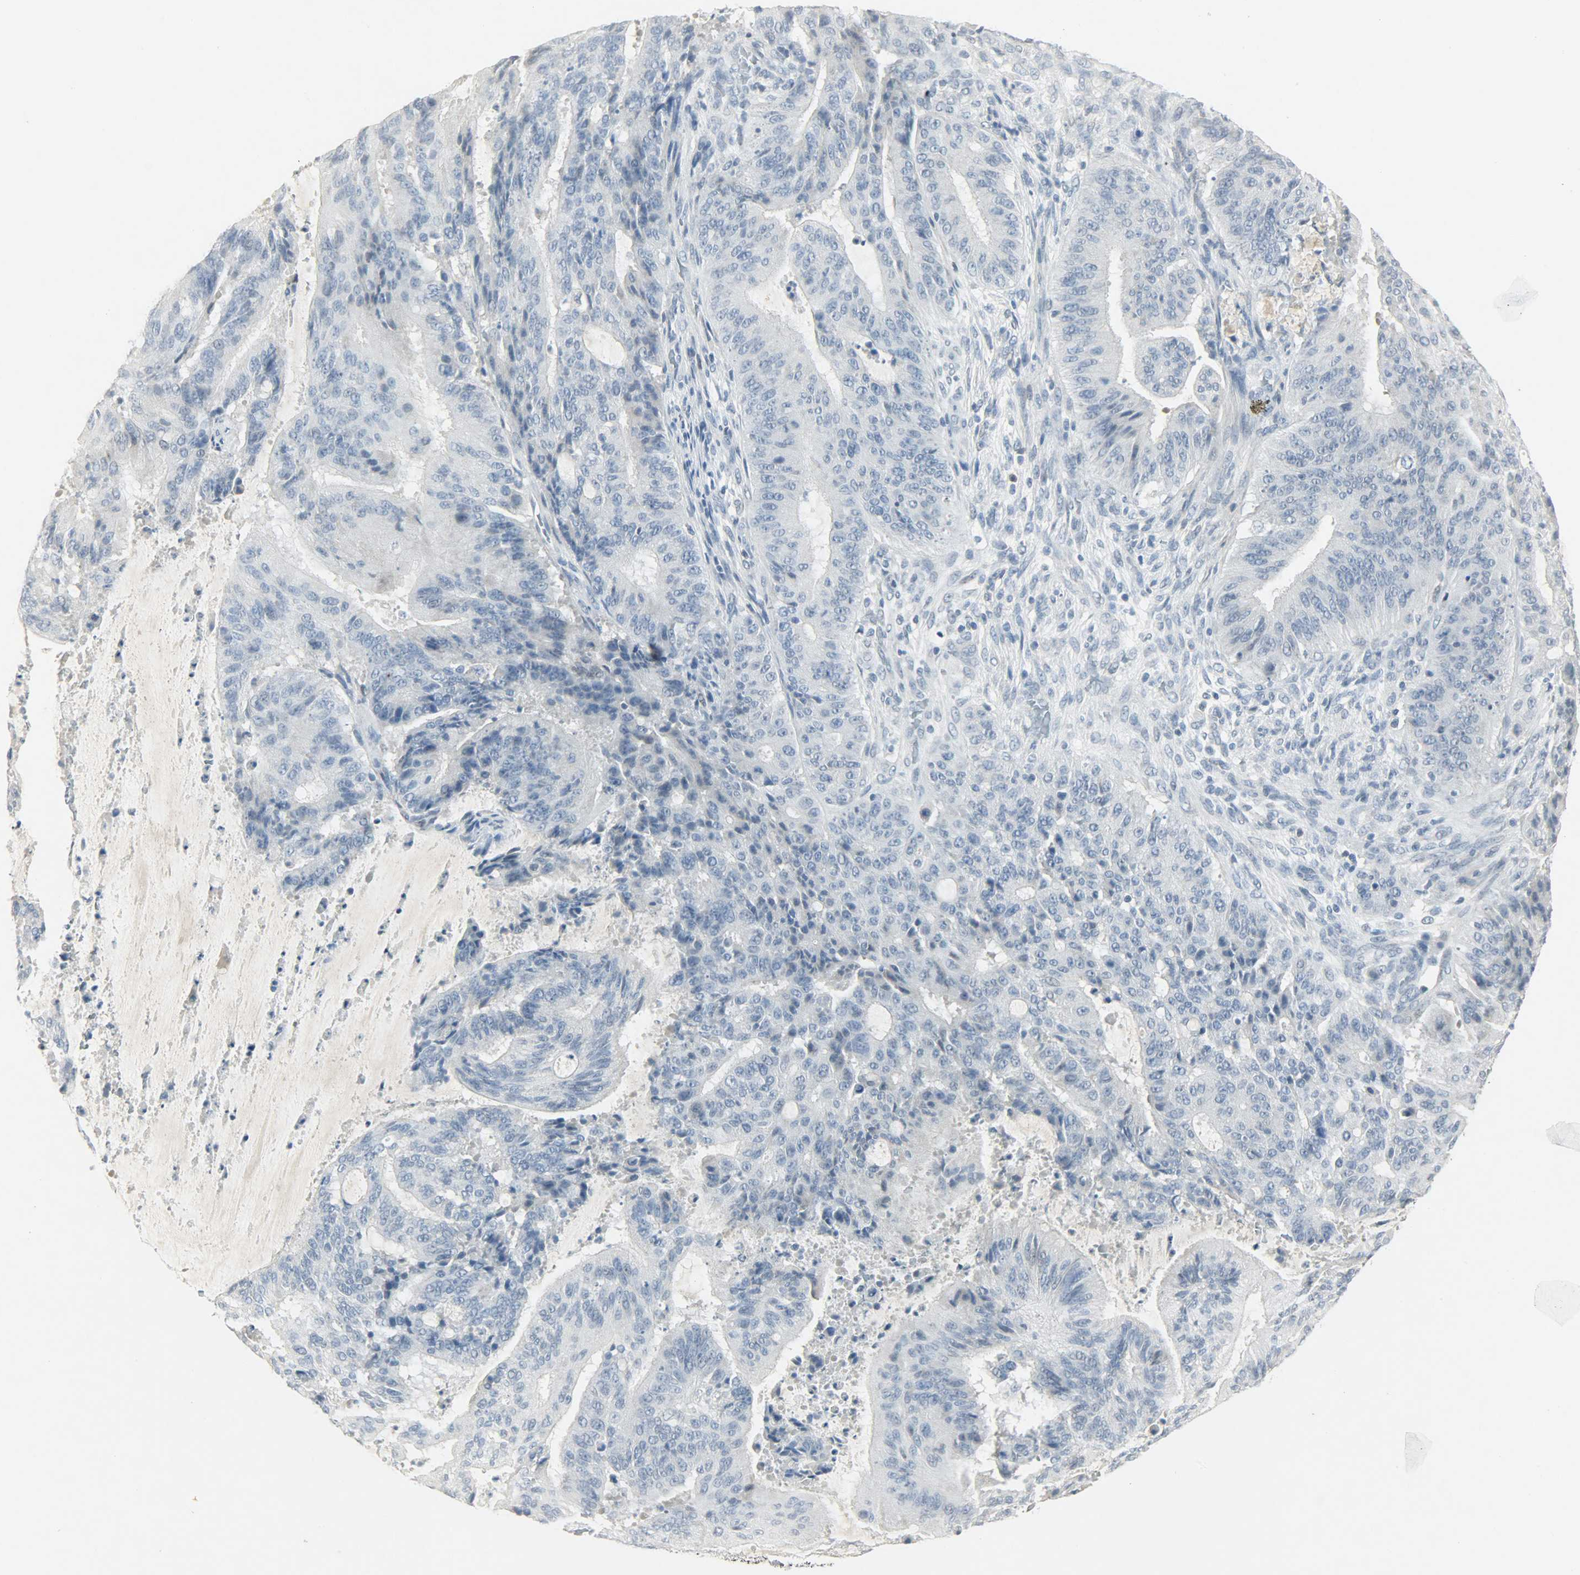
{"staining": {"intensity": "moderate", "quantity": "<25%", "location": "cytoplasmic/membranous,nuclear"}, "tissue": "liver cancer", "cell_type": "Tumor cells", "image_type": "cancer", "snomed": [{"axis": "morphology", "description": "Cholangiocarcinoma"}, {"axis": "topography", "description": "Liver"}], "caption": "High-power microscopy captured an immunohistochemistry (IHC) photomicrograph of liver cancer, revealing moderate cytoplasmic/membranous and nuclear staining in approximately <25% of tumor cells.", "gene": "CAMK4", "patient": {"sex": "female", "age": 73}}